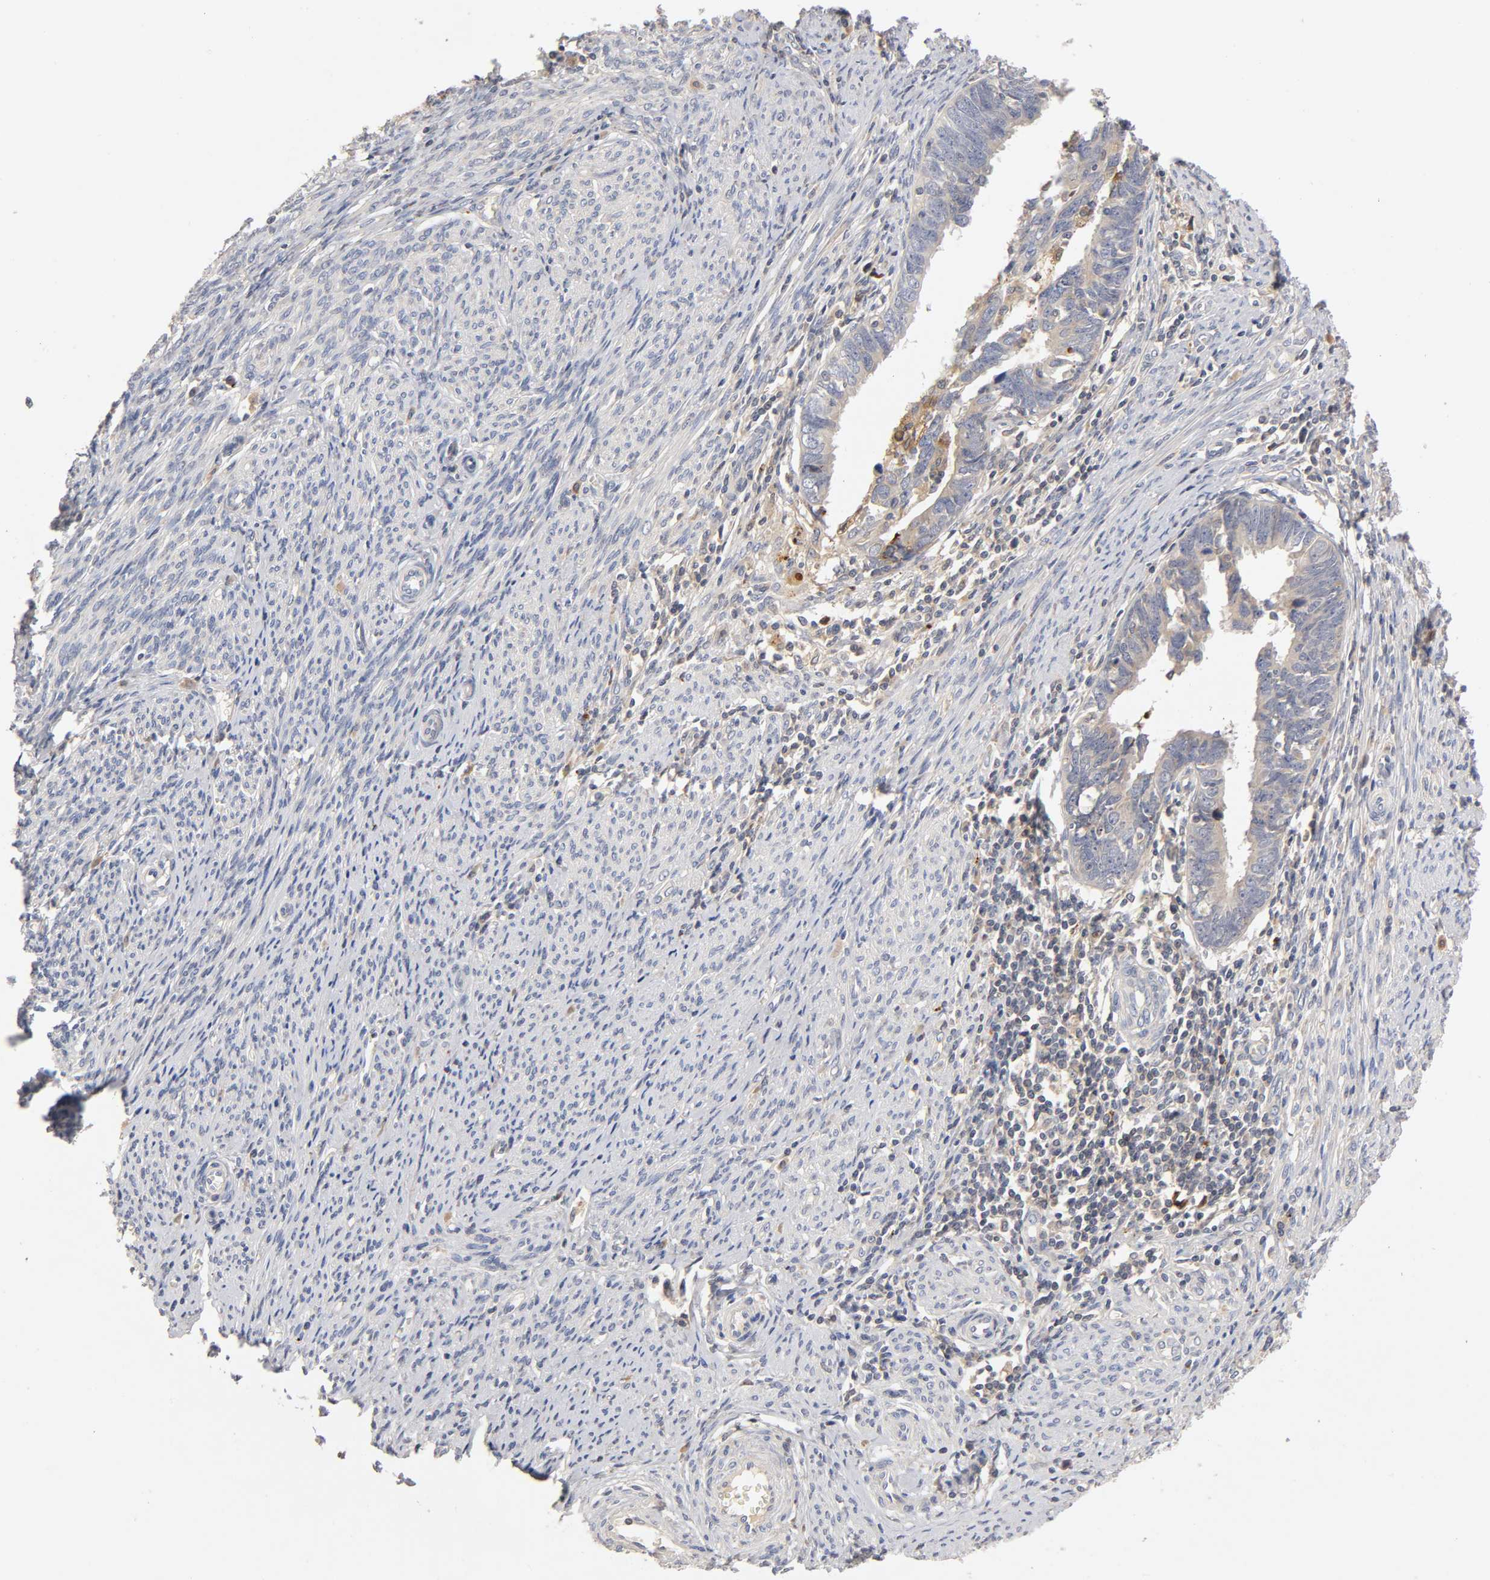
{"staining": {"intensity": "weak", "quantity": "25%-75%", "location": "cytoplasmic/membranous"}, "tissue": "endometrial cancer", "cell_type": "Tumor cells", "image_type": "cancer", "snomed": [{"axis": "morphology", "description": "Adenocarcinoma, NOS"}, {"axis": "topography", "description": "Endometrium"}], "caption": "Immunohistochemistry (IHC) photomicrograph of neoplastic tissue: endometrial cancer stained using immunohistochemistry (IHC) displays low levels of weak protein expression localized specifically in the cytoplasmic/membranous of tumor cells, appearing as a cytoplasmic/membranous brown color.", "gene": "RHOA", "patient": {"sex": "female", "age": 75}}